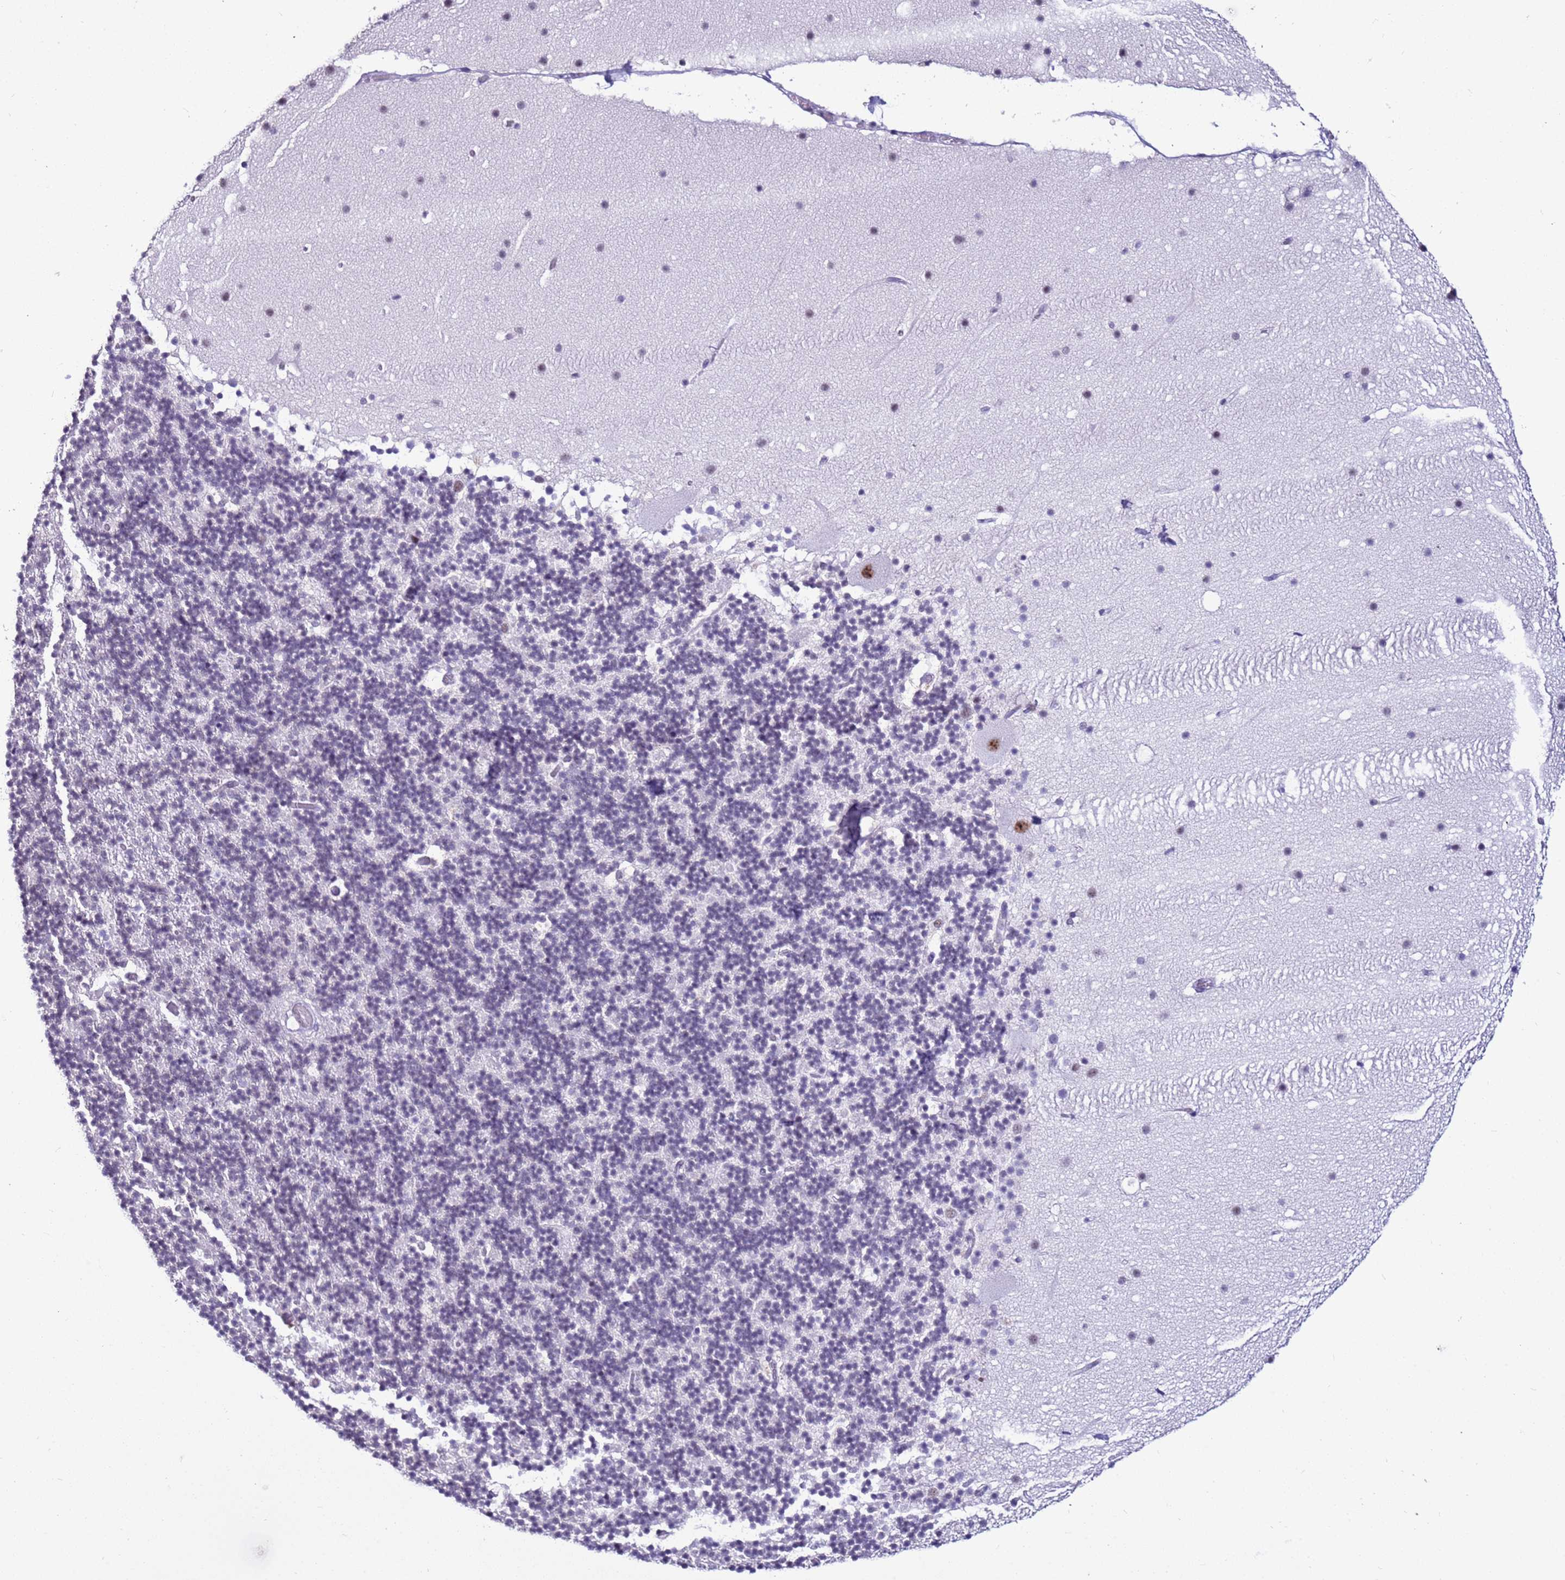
{"staining": {"intensity": "negative", "quantity": "none", "location": "none"}, "tissue": "cerebellum", "cell_type": "Cells in granular layer", "image_type": "normal", "snomed": [{"axis": "morphology", "description": "Normal tissue, NOS"}, {"axis": "topography", "description": "Cerebellum"}], "caption": "Cells in granular layer are negative for brown protein staining in normal cerebellum. (Brightfield microscopy of DAB immunohistochemistry at high magnification).", "gene": "DHX15", "patient": {"sex": "male", "age": 57}}